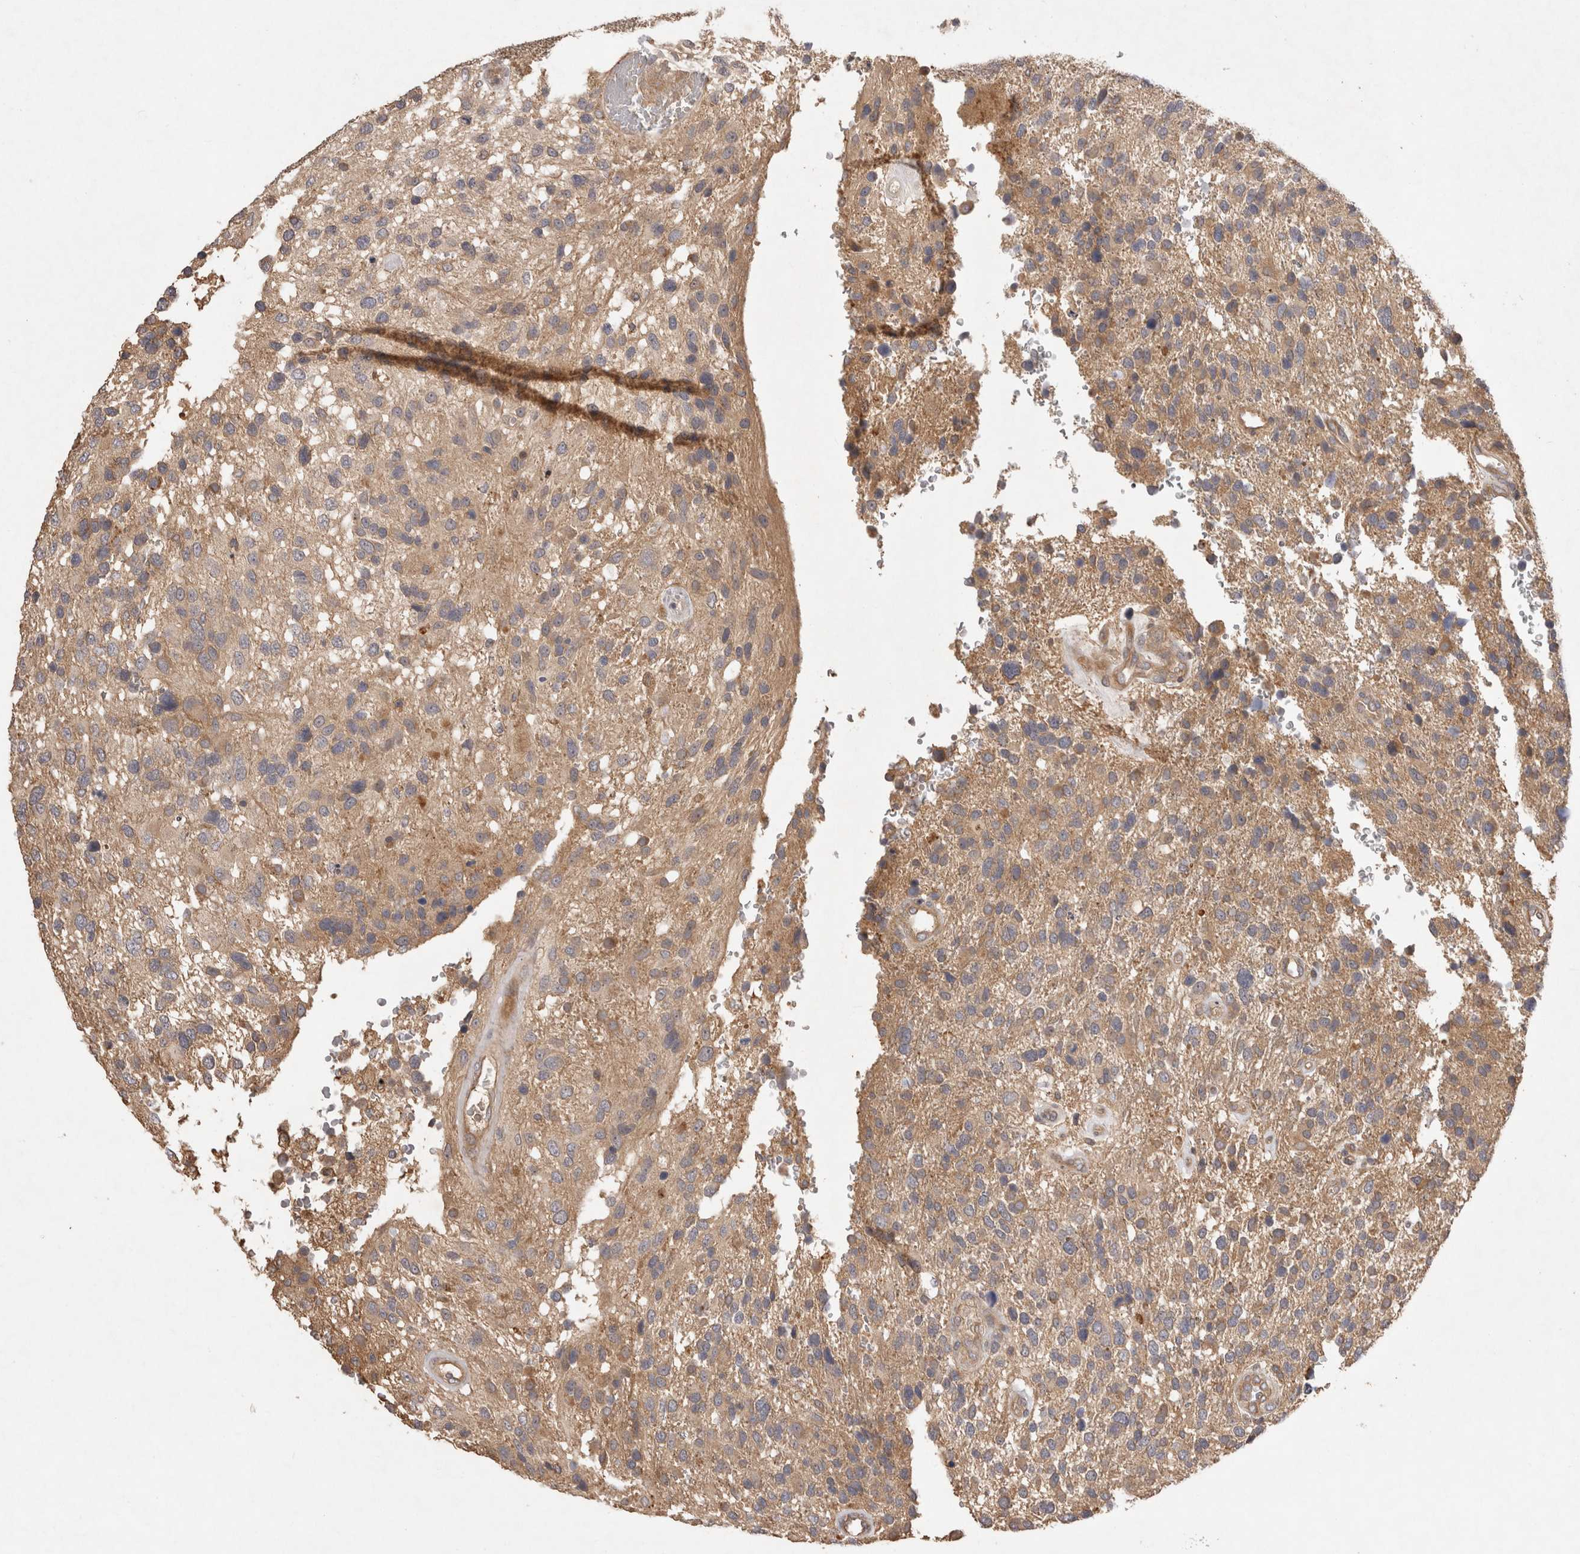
{"staining": {"intensity": "weak", "quantity": ">75%", "location": "cytoplasmic/membranous"}, "tissue": "glioma", "cell_type": "Tumor cells", "image_type": "cancer", "snomed": [{"axis": "morphology", "description": "Glioma, malignant, High grade"}, {"axis": "topography", "description": "Brain"}], "caption": "The micrograph demonstrates staining of malignant glioma (high-grade), revealing weak cytoplasmic/membranous protein staining (brown color) within tumor cells.", "gene": "PPP1R42", "patient": {"sex": "female", "age": 58}}